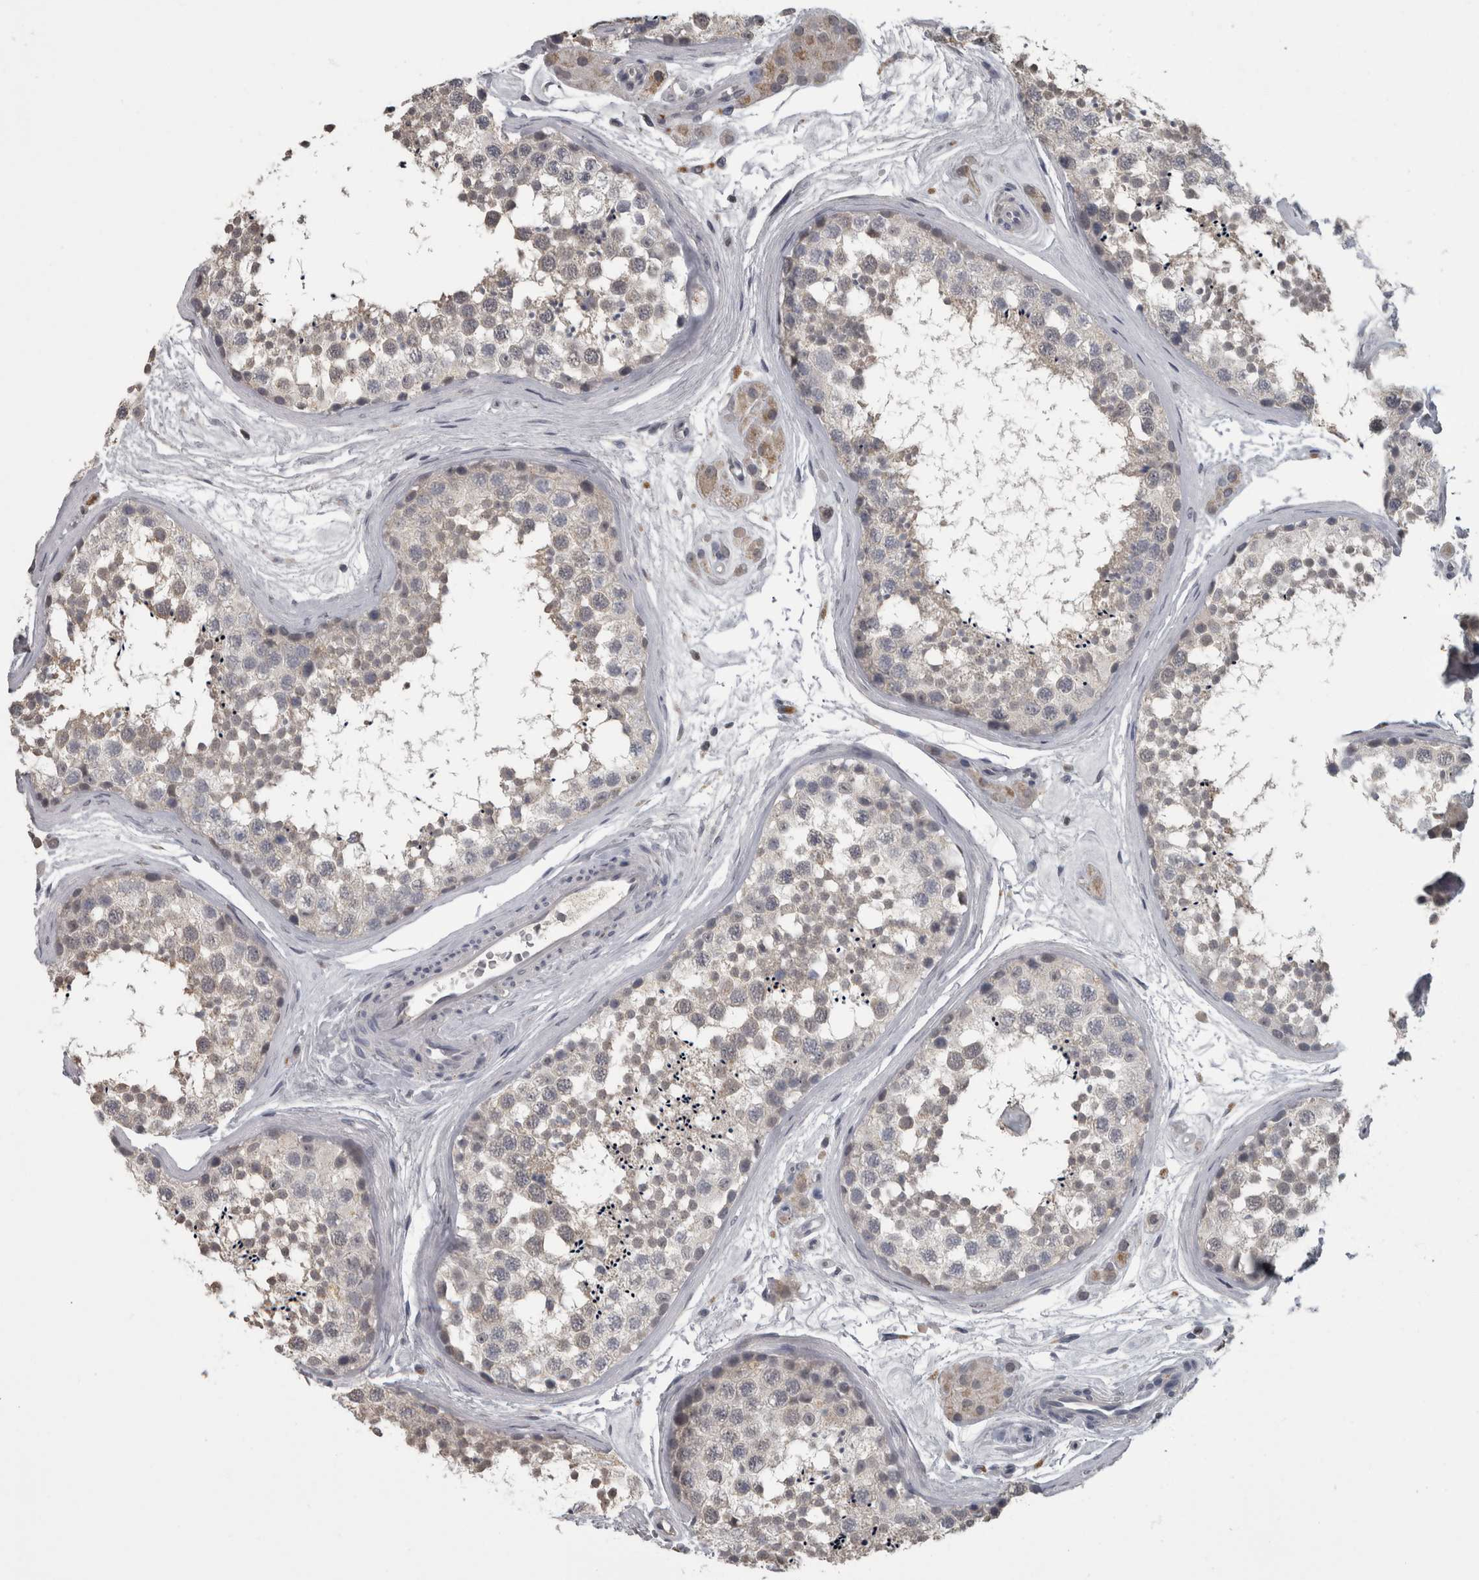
{"staining": {"intensity": "negative", "quantity": "none", "location": "none"}, "tissue": "testis", "cell_type": "Cells in seminiferous ducts", "image_type": "normal", "snomed": [{"axis": "morphology", "description": "Normal tissue, NOS"}, {"axis": "topography", "description": "Testis"}], "caption": "DAB (3,3'-diaminobenzidine) immunohistochemical staining of normal human testis displays no significant expression in cells in seminiferous ducts. The staining was performed using DAB to visualize the protein expression in brown, while the nuclei were stained in blue with hematoxylin (Magnification: 20x).", "gene": "NAAA", "patient": {"sex": "male", "age": 56}}